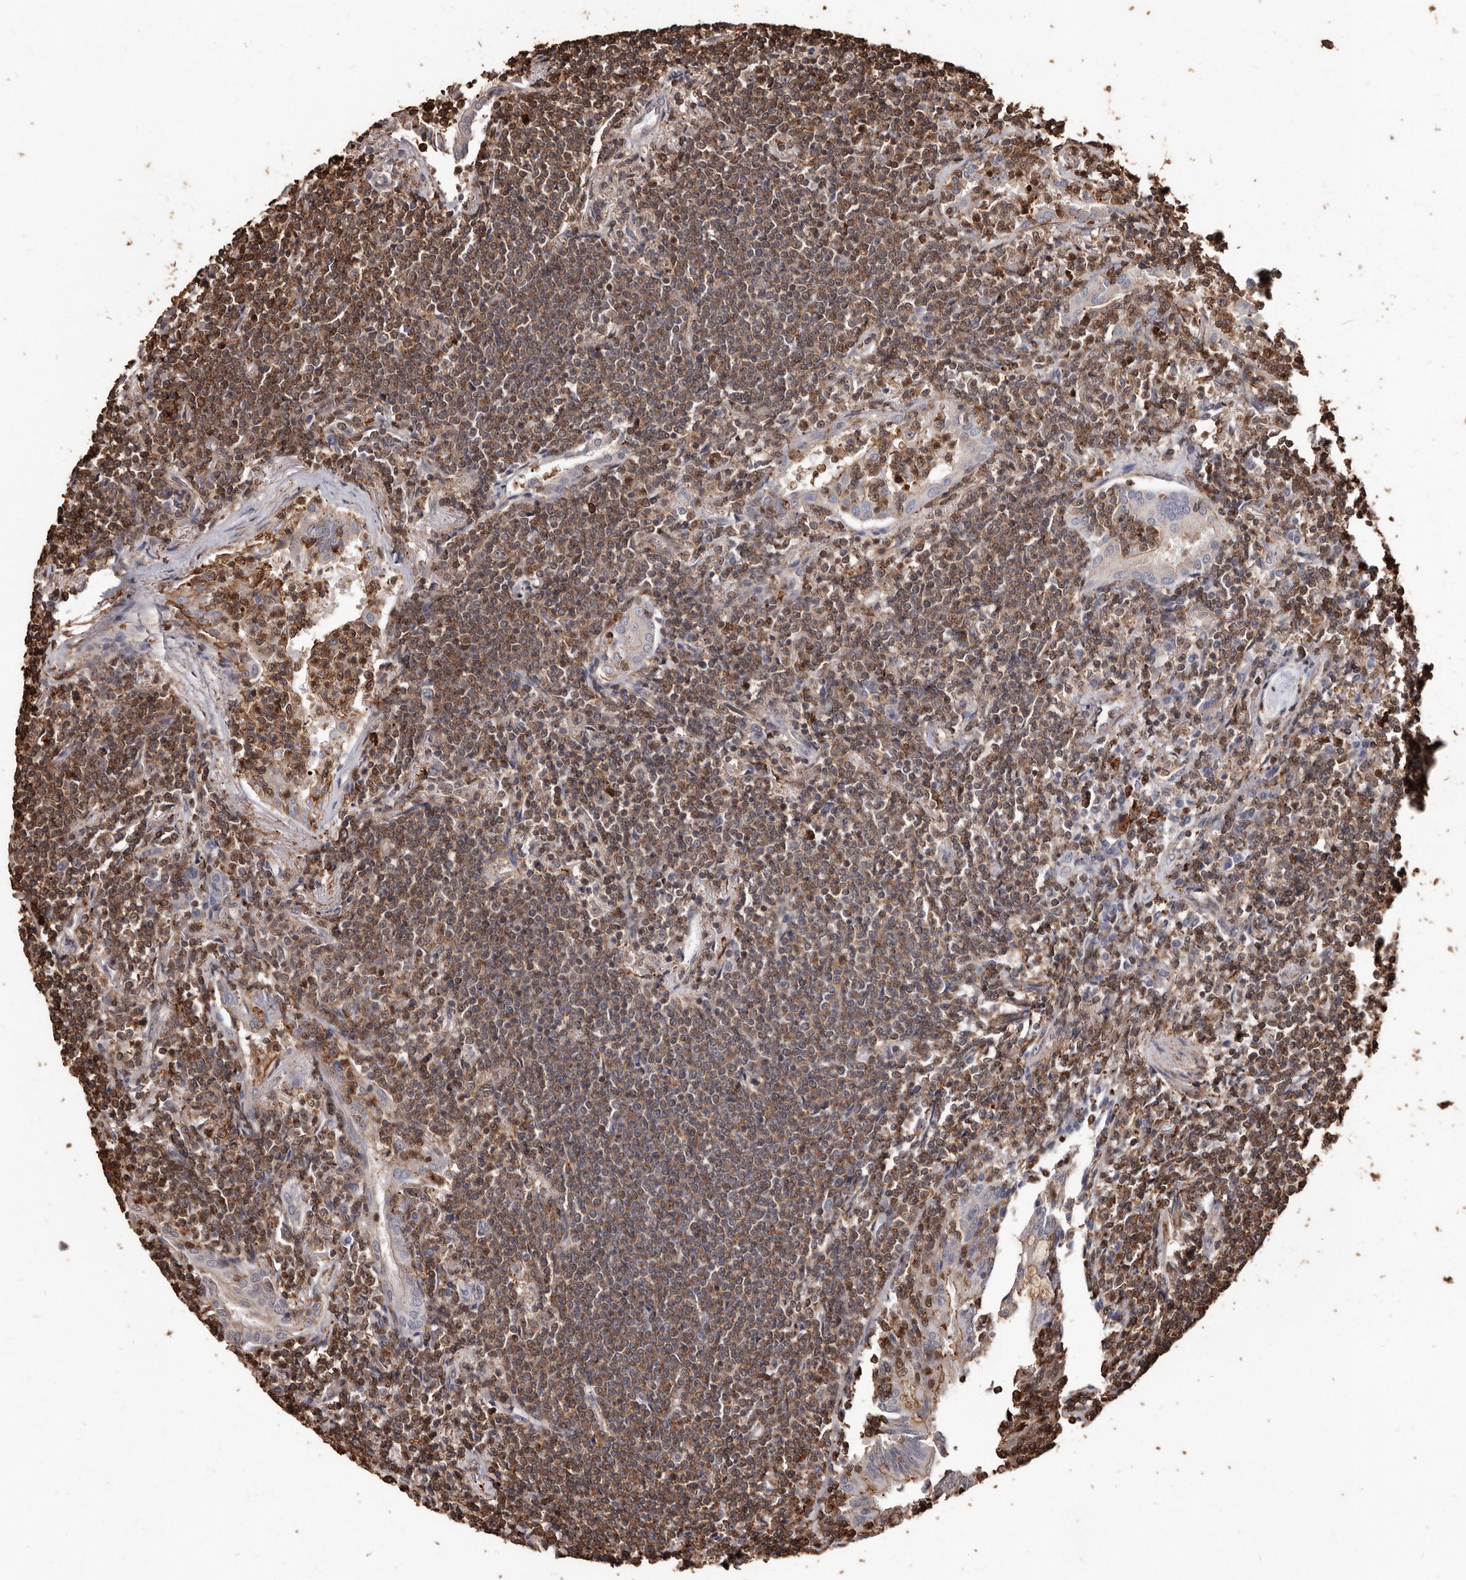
{"staining": {"intensity": "weak", "quantity": ">75%", "location": "cytoplasmic/membranous"}, "tissue": "lymphoma", "cell_type": "Tumor cells", "image_type": "cancer", "snomed": [{"axis": "morphology", "description": "Malignant lymphoma, non-Hodgkin's type, Low grade"}, {"axis": "topography", "description": "Lung"}], "caption": "This image displays low-grade malignant lymphoma, non-Hodgkin's type stained with immunohistochemistry to label a protein in brown. The cytoplasmic/membranous of tumor cells show weak positivity for the protein. Nuclei are counter-stained blue.", "gene": "GSK3A", "patient": {"sex": "female", "age": 71}}